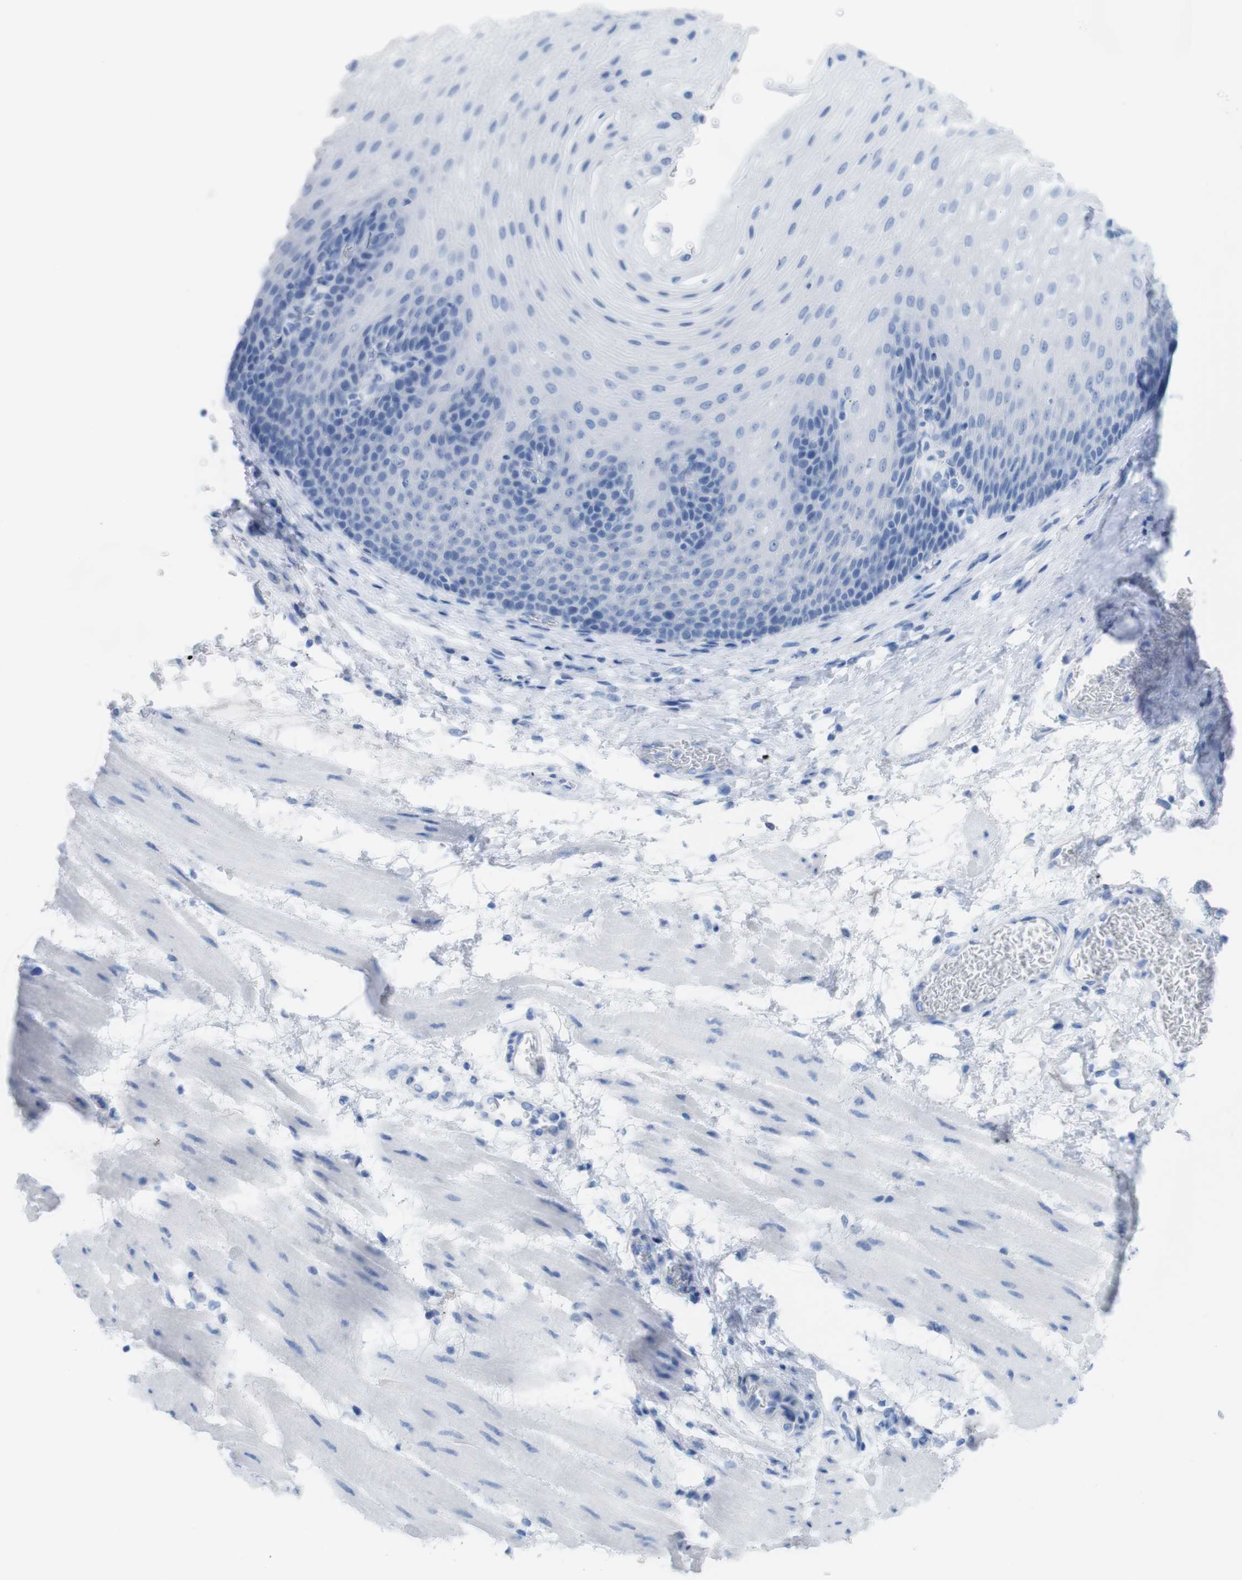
{"staining": {"intensity": "negative", "quantity": "none", "location": "none"}, "tissue": "esophagus", "cell_type": "Squamous epithelial cells", "image_type": "normal", "snomed": [{"axis": "morphology", "description": "Normal tissue, NOS"}, {"axis": "topography", "description": "Esophagus"}], "caption": "The immunohistochemistry (IHC) histopathology image has no significant expression in squamous epithelial cells of esophagus.", "gene": "MYH7", "patient": {"sex": "male", "age": 48}}